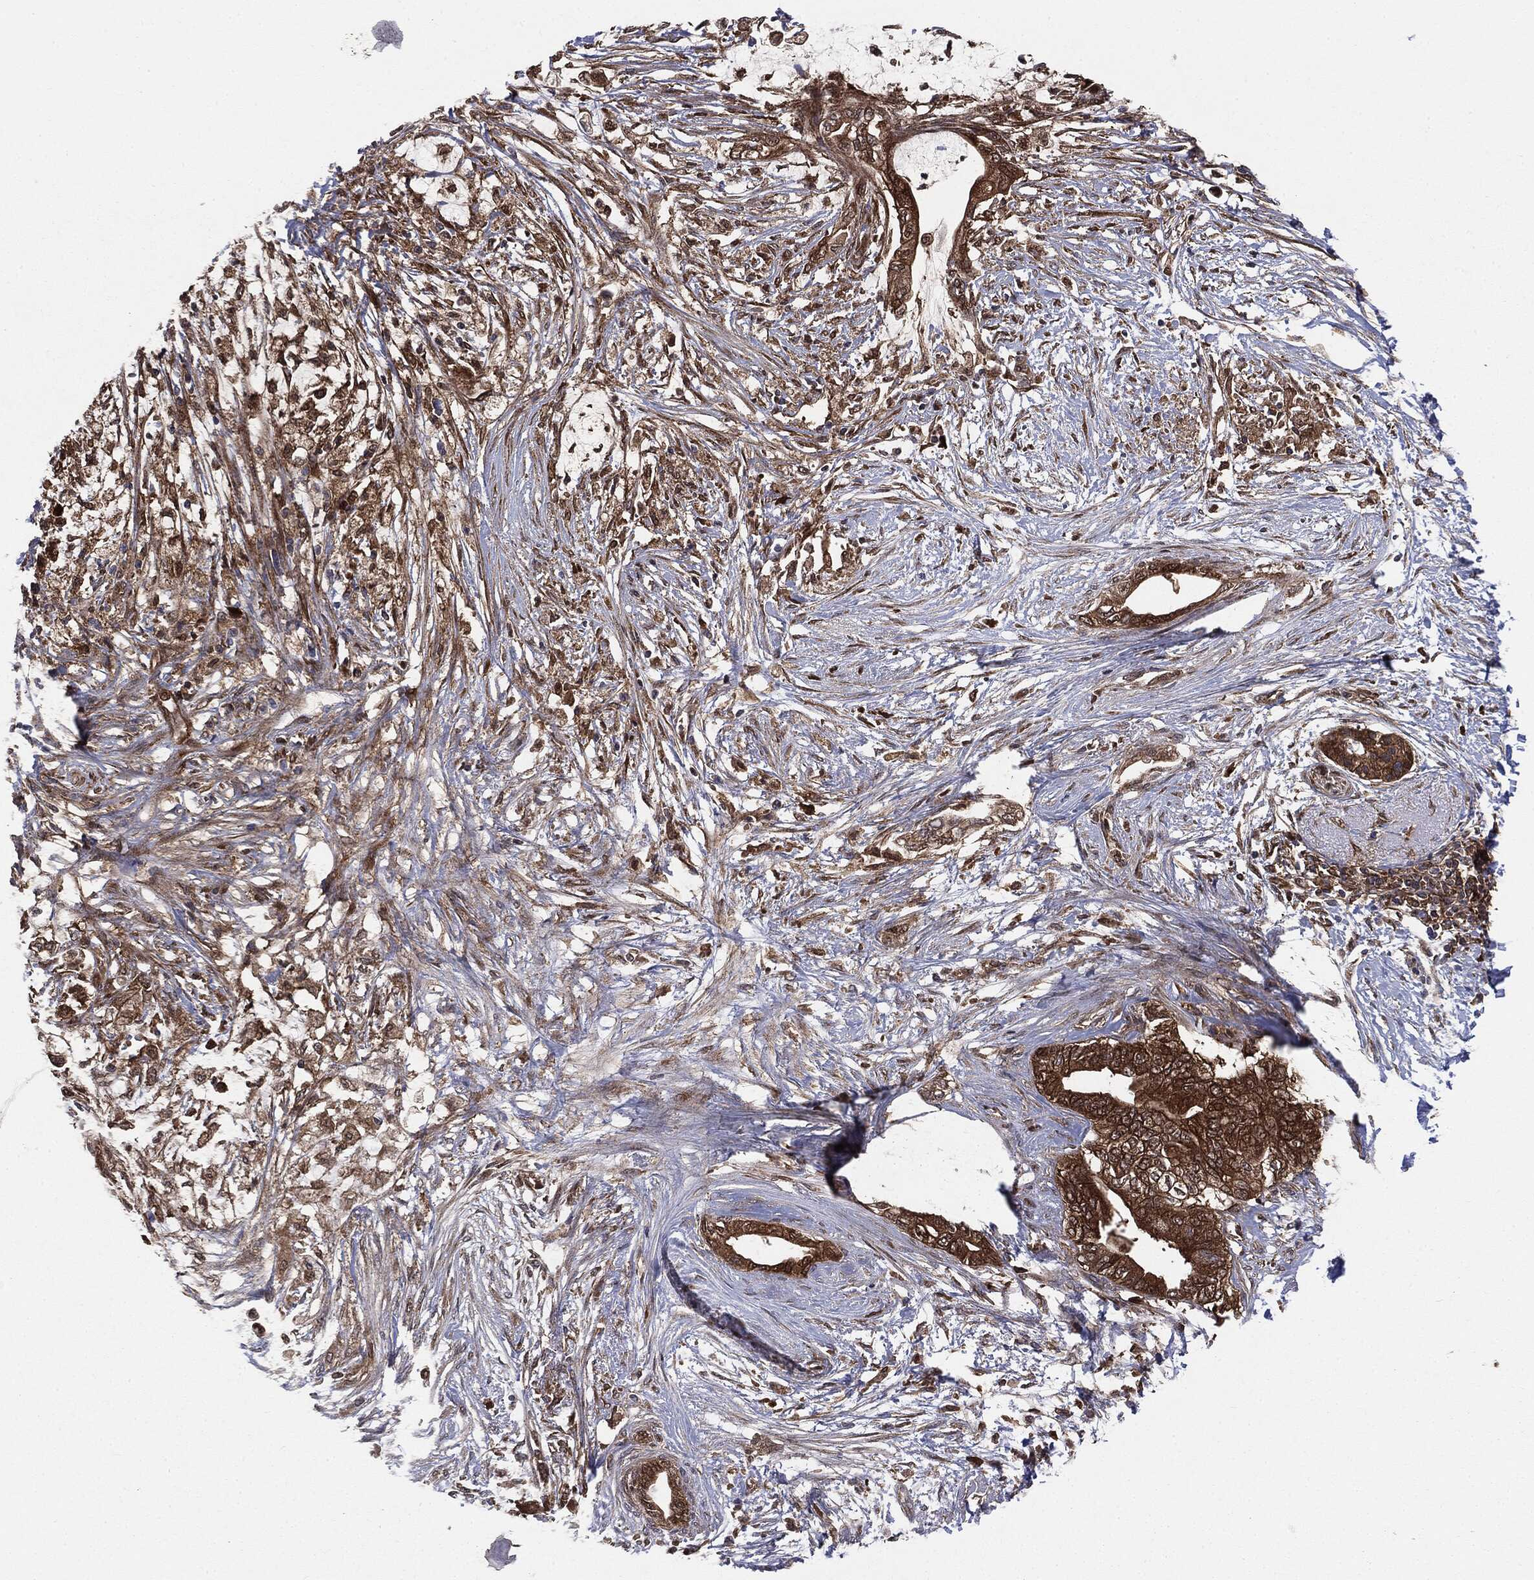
{"staining": {"intensity": "strong", "quantity": ">75%", "location": "cytoplasmic/membranous"}, "tissue": "pancreatic cancer", "cell_type": "Tumor cells", "image_type": "cancer", "snomed": [{"axis": "morphology", "description": "Normal tissue, NOS"}, {"axis": "morphology", "description": "Adenocarcinoma, NOS"}, {"axis": "topography", "description": "Pancreas"}, {"axis": "topography", "description": "Duodenum"}], "caption": "Human pancreatic adenocarcinoma stained with a brown dye demonstrates strong cytoplasmic/membranous positive expression in approximately >75% of tumor cells.", "gene": "NME1", "patient": {"sex": "female", "age": 60}}